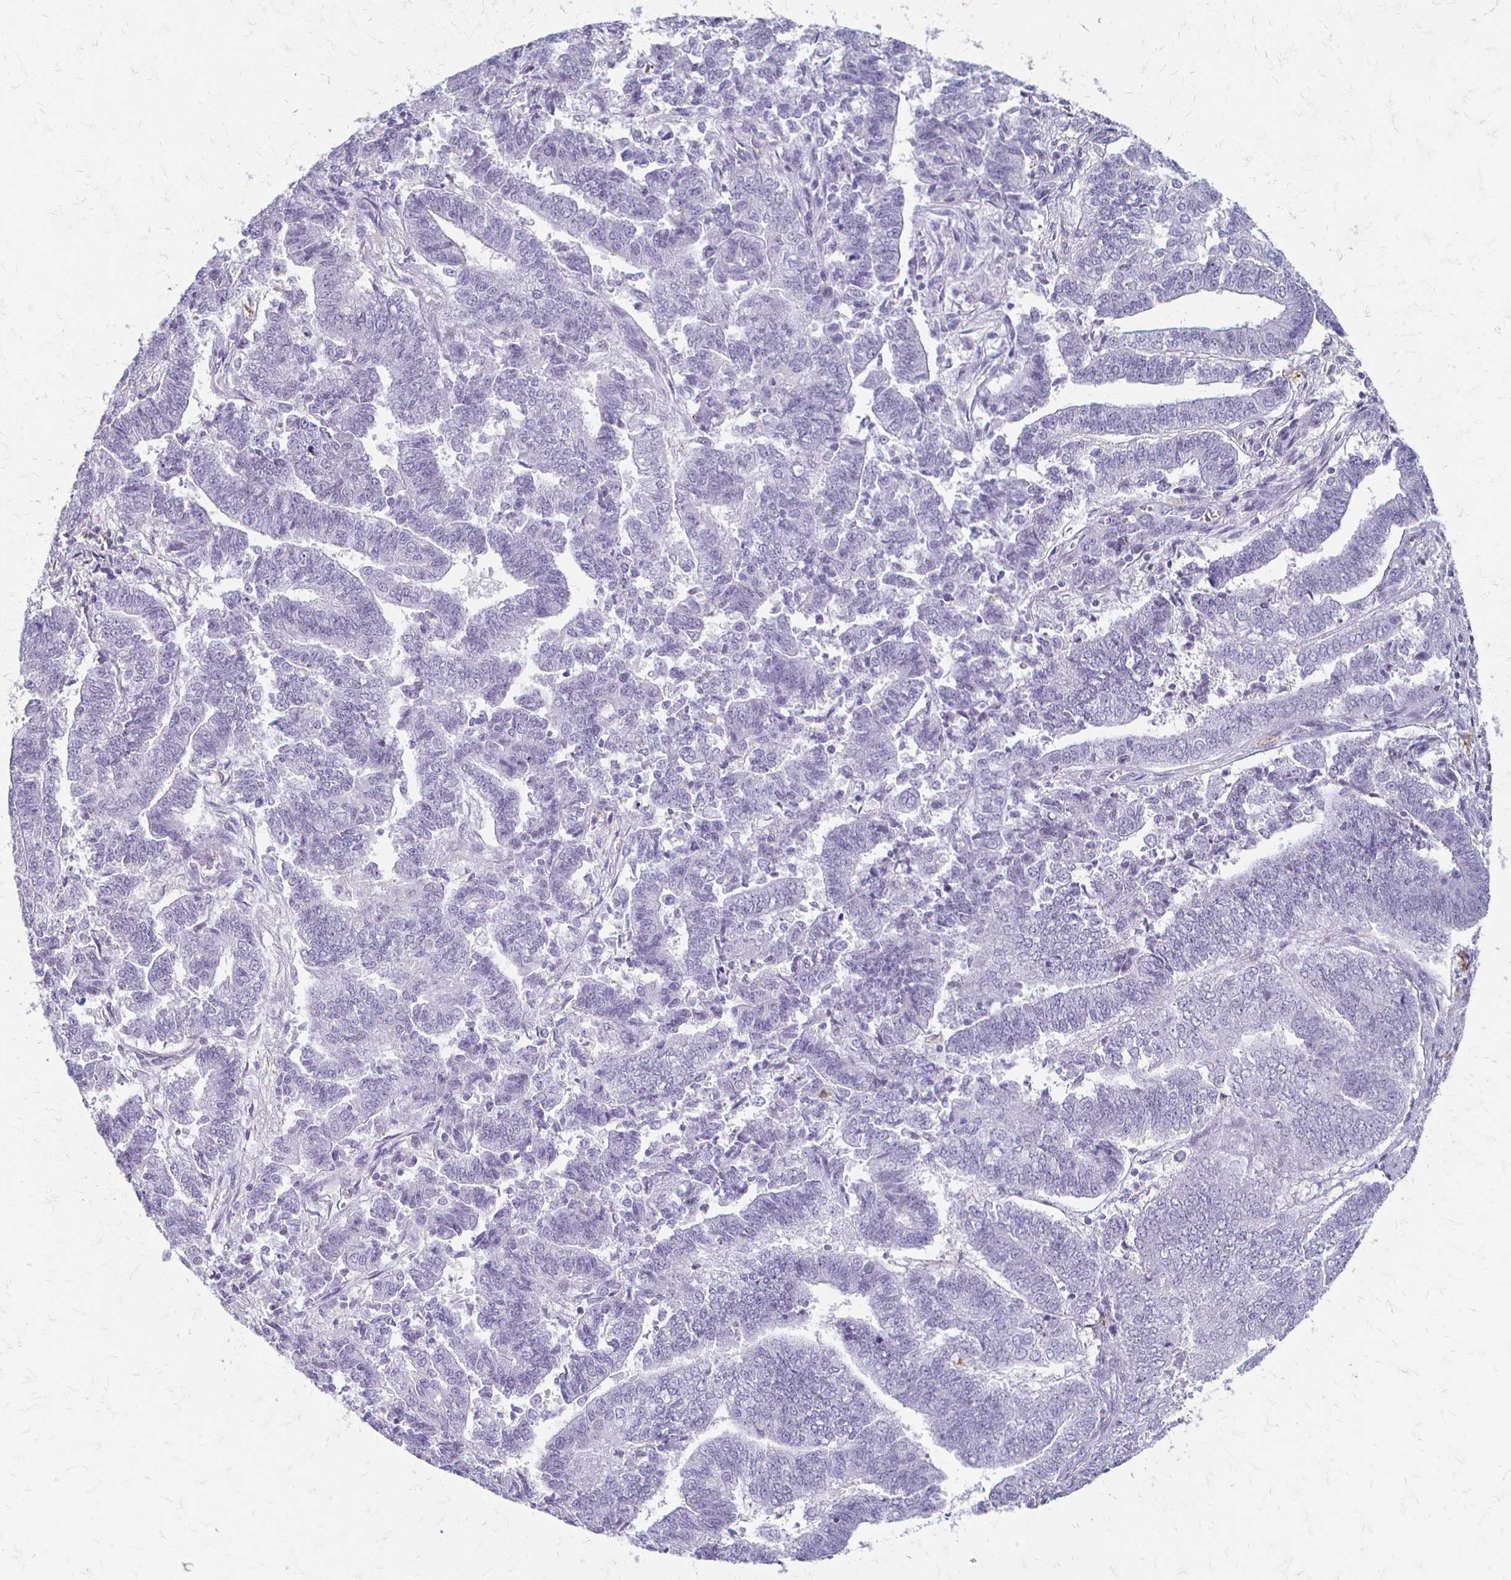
{"staining": {"intensity": "negative", "quantity": "none", "location": "none"}, "tissue": "endometrial cancer", "cell_type": "Tumor cells", "image_type": "cancer", "snomed": [{"axis": "morphology", "description": "Adenocarcinoma, NOS"}, {"axis": "topography", "description": "Endometrium"}], "caption": "An immunohistochemistry (IHC) micrograph of endometrial cancer is shown. There is no staining in tumor cells of endometrial cancer.", "gene": "ACP5", "patient": {"sex": "female", "age": 72}}